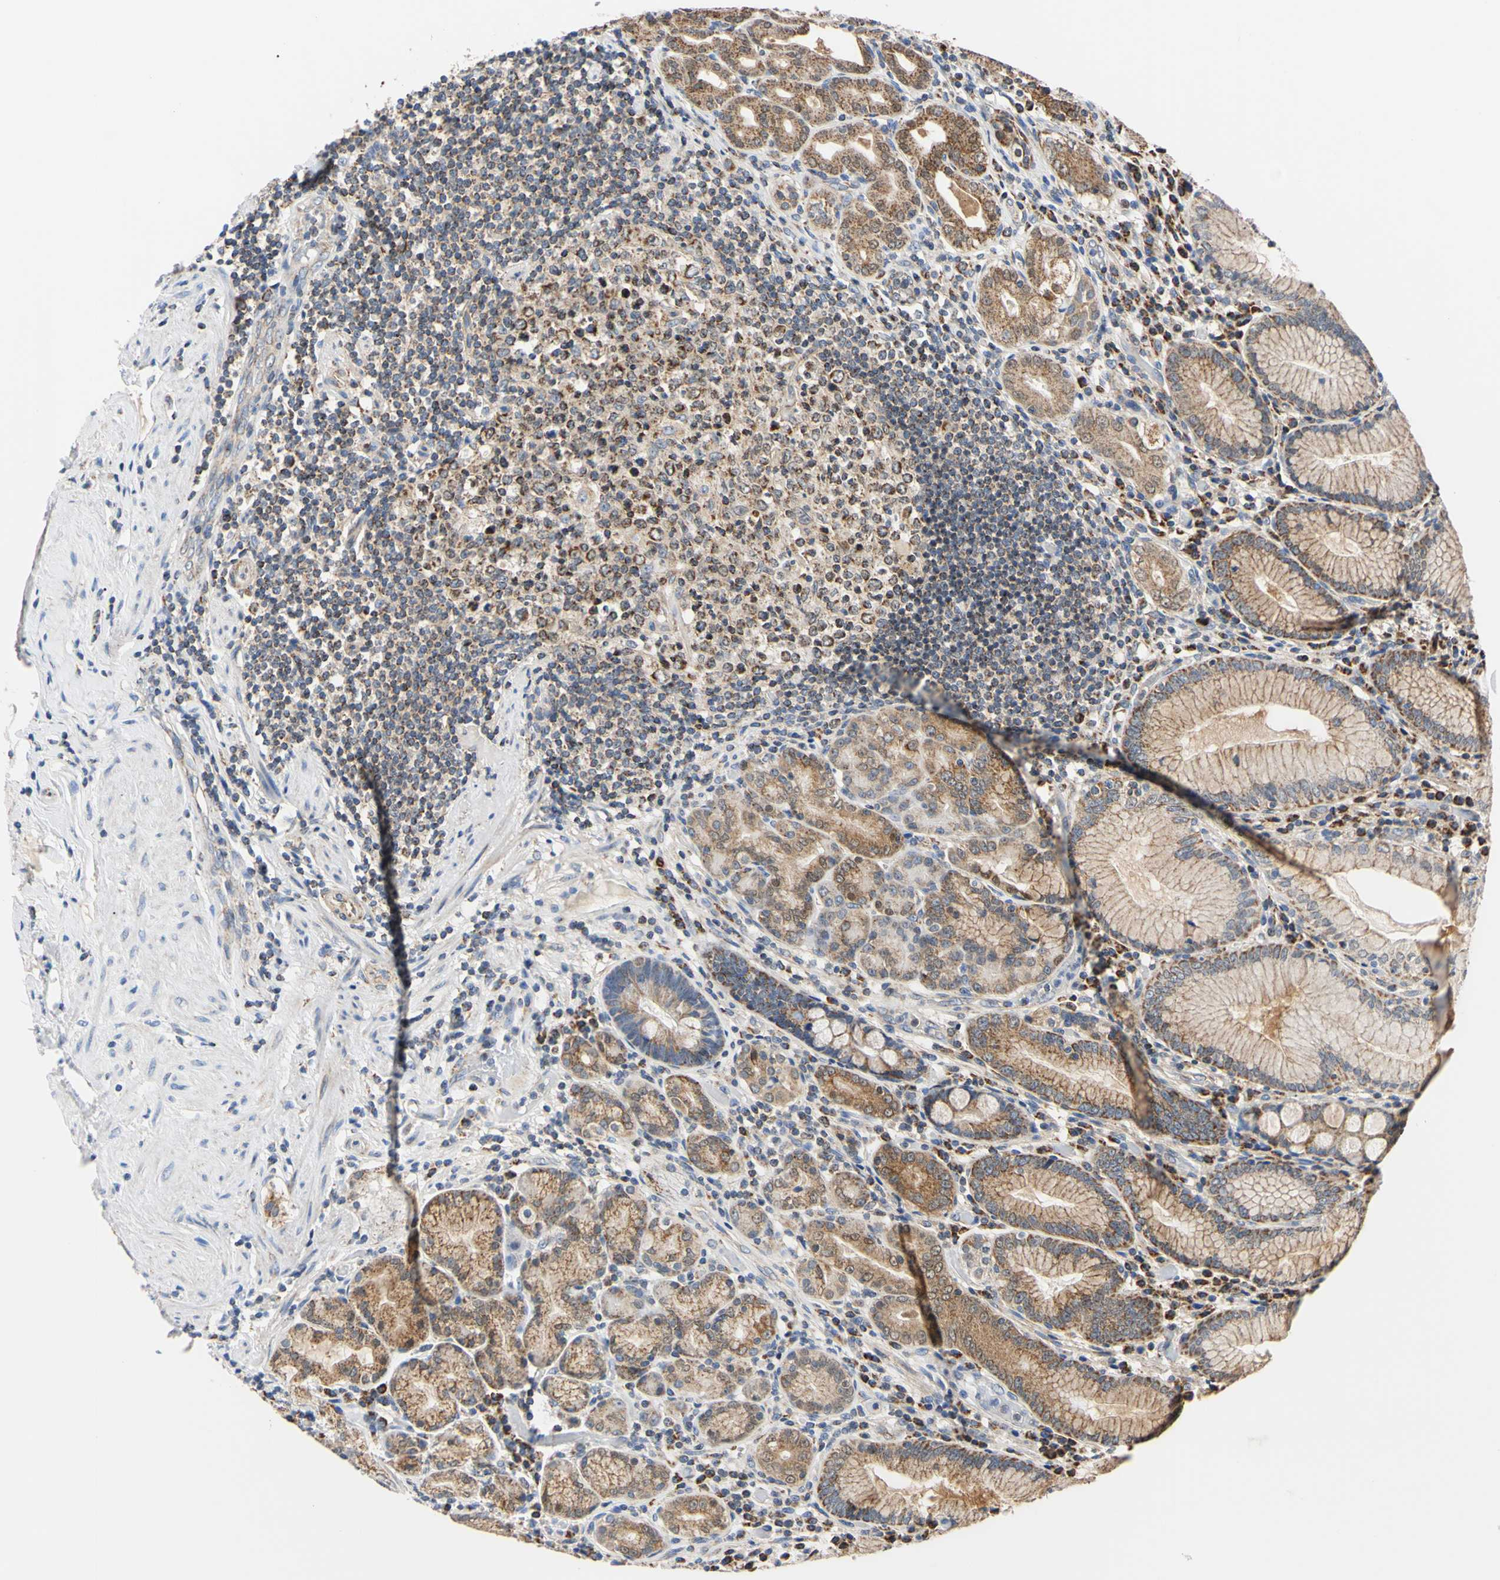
{"staining": {"intensity": "strong", "quantity": ">75%", "location": "cytoplasmic/membranous"}, "tissue": "stomach", "cell_type": "Glandular cells", "image_type": "normal", "snomed": [{"axis": "morphology", "description": "Normal tissue, NOS"}, {"axis": "topography", "description": "Stomach, lower"}], "caption": "Immunohistochemical staining of unremarkable stomach exhibits strong cytoplasmic/membranous protein expression in approximately >75% of glandular cells.", "gene": "CLPP", "patient": {"sex": "female", "age": 76}}